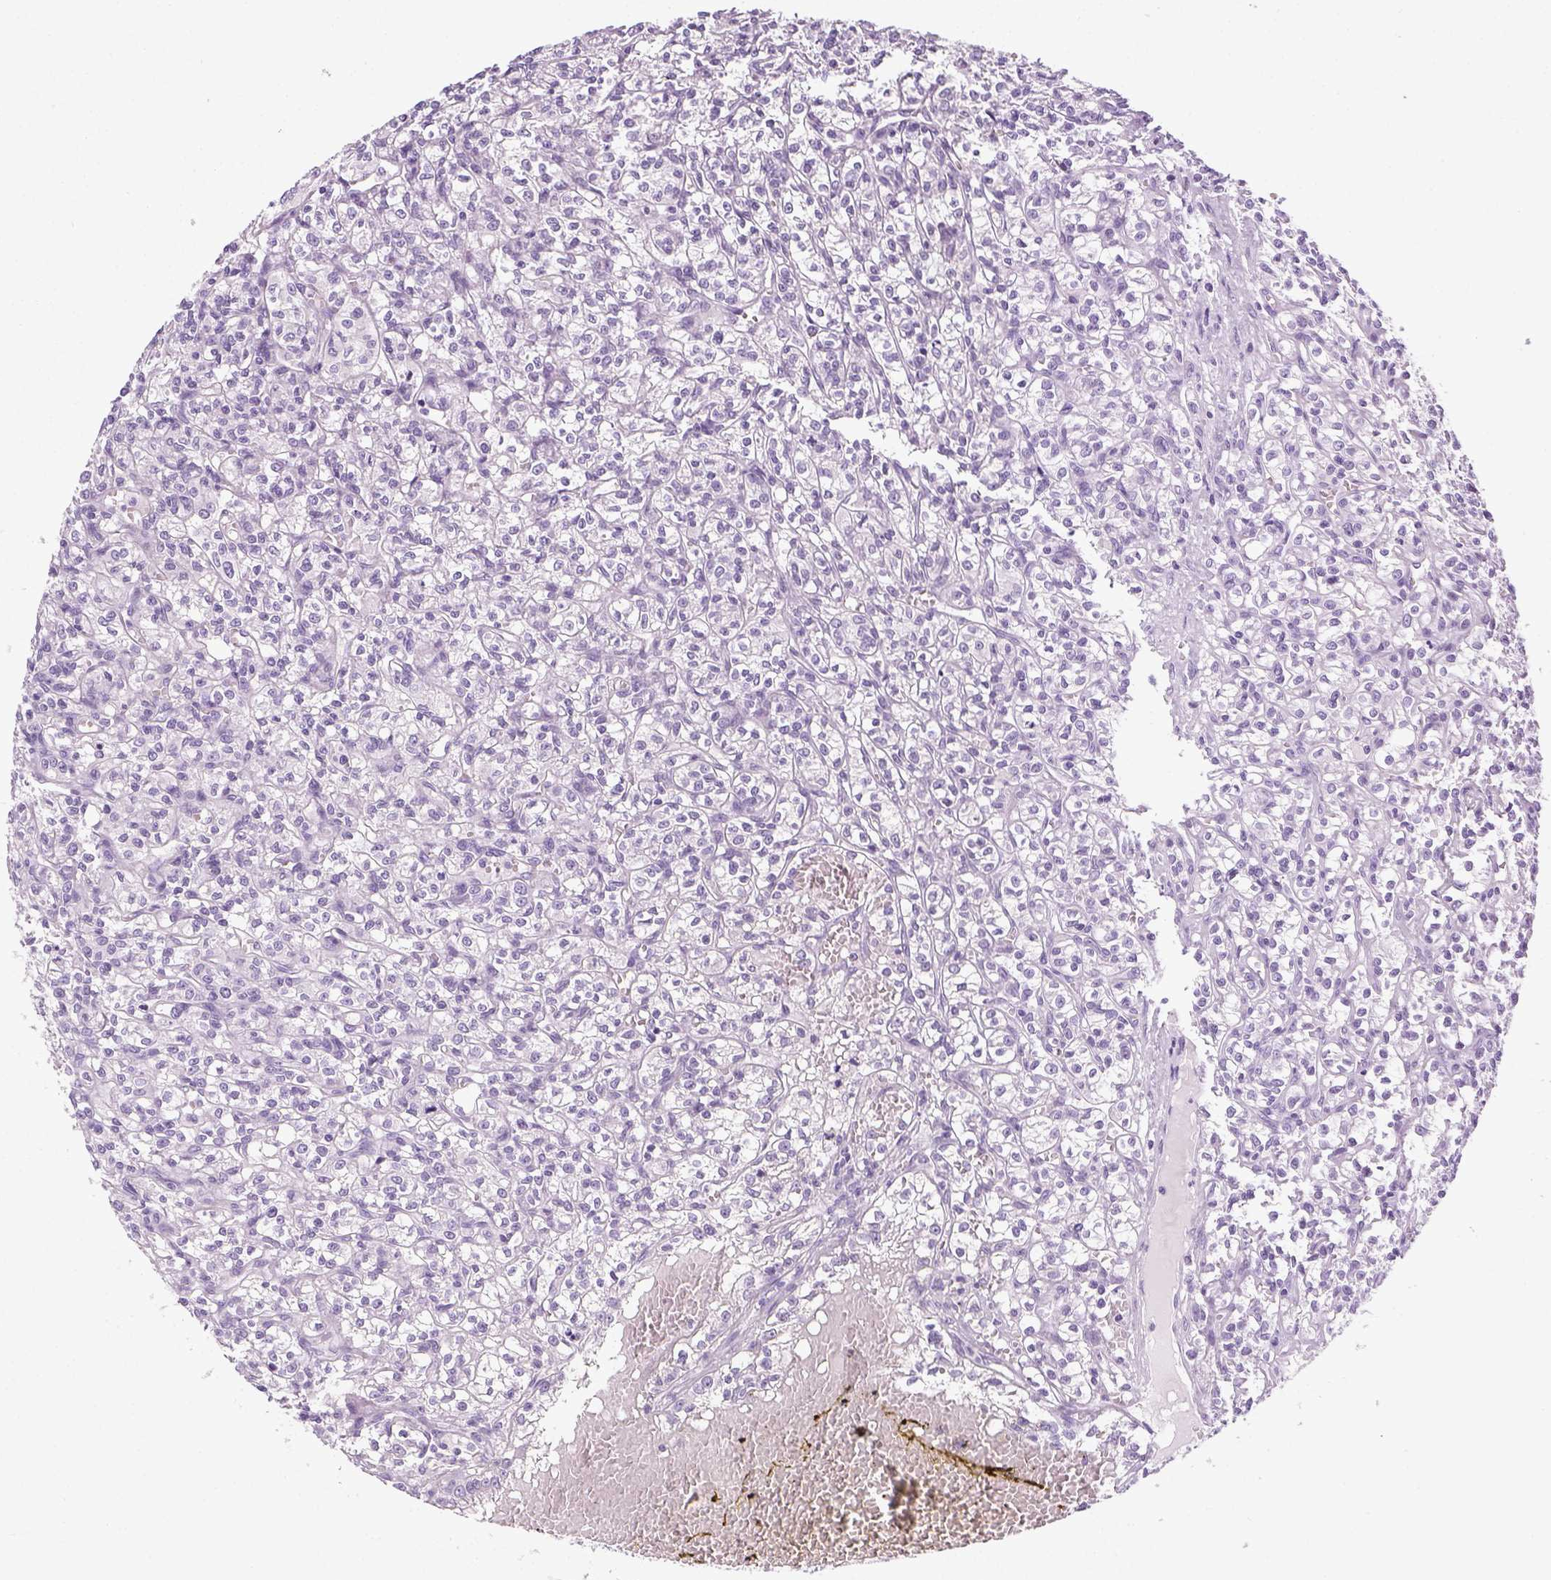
{"staining": {"intensity": "negative", "quantity": "none", "location": "none"}, "tissue": "renal cancer", "cell_type": "Tumor cells", "image_type": "cancer", "snomed": [{"axis": "morphology", "description": "Adenocarcinoma, NOS"}, {"axis": "topography", "description": "Kidney"}], "caption": "DAB immunohistochemical staining of renal cancer reveals no significant staining in tumor cells.", "gene": "LGSN", "patient": {"sex": "male", "age": 36}}